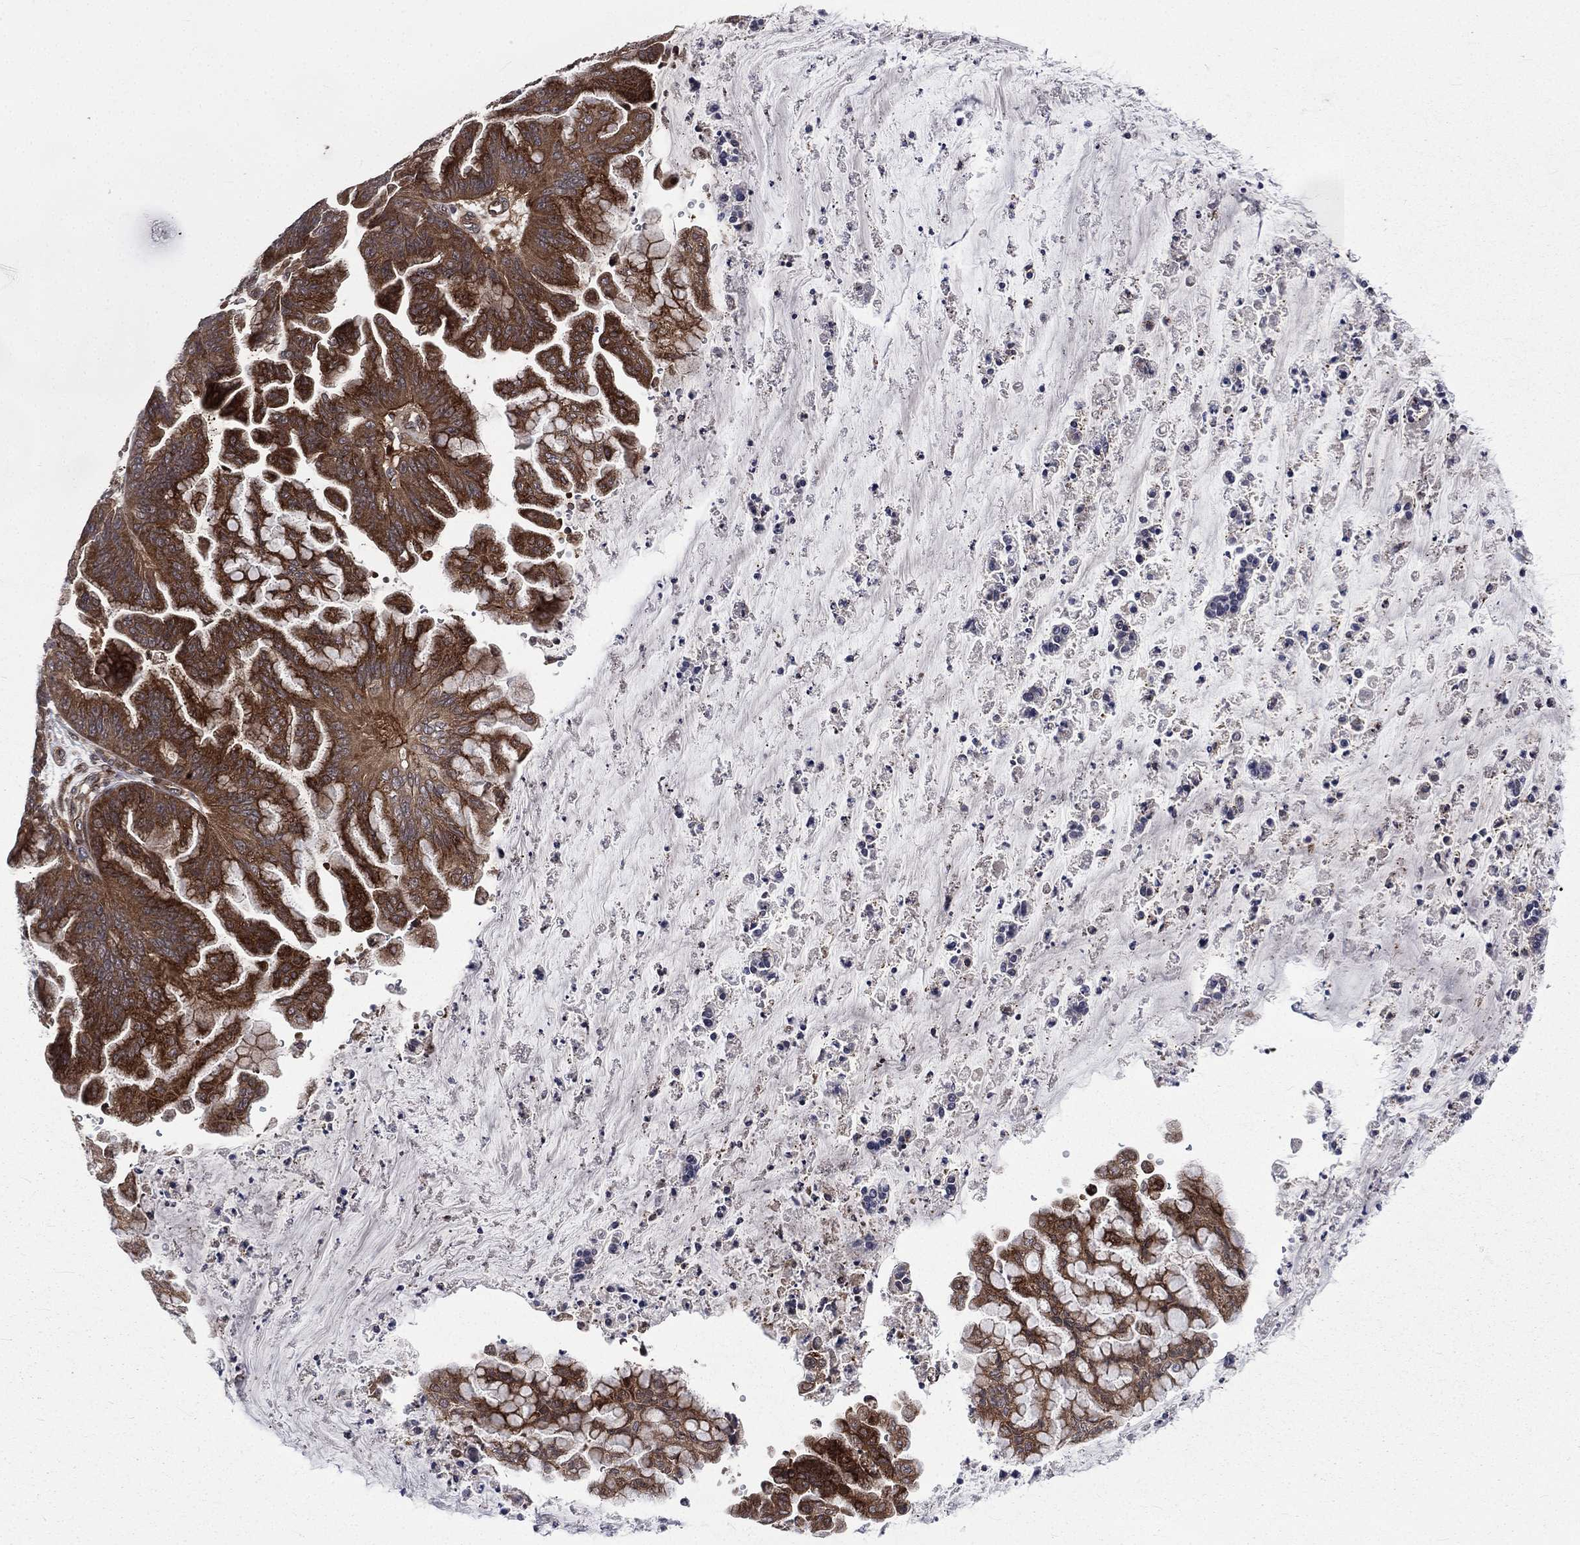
{"staining": {"intensity": "strong", "quantity": ">75%", "location": "cytoplasmic/membranous"}, "tissue": "ovarian cancer", "cell_type": "Tumor cells", "image_type": "cancer", "snomed": [{"axis": "morphology", "description": "Cystadenocarcinoma, mucinous, NOS"}, {"axis": "topography", "description": "Ovary"}], "caption": "Strong cytoplasmic/membranous staining for a protein is seen in approximately >75% of tumor cells of ovarian mucinous cystadenocarcinoma using IHC.", "gene": "ARL3", "patient": {"sex": "female", "age": 67}}